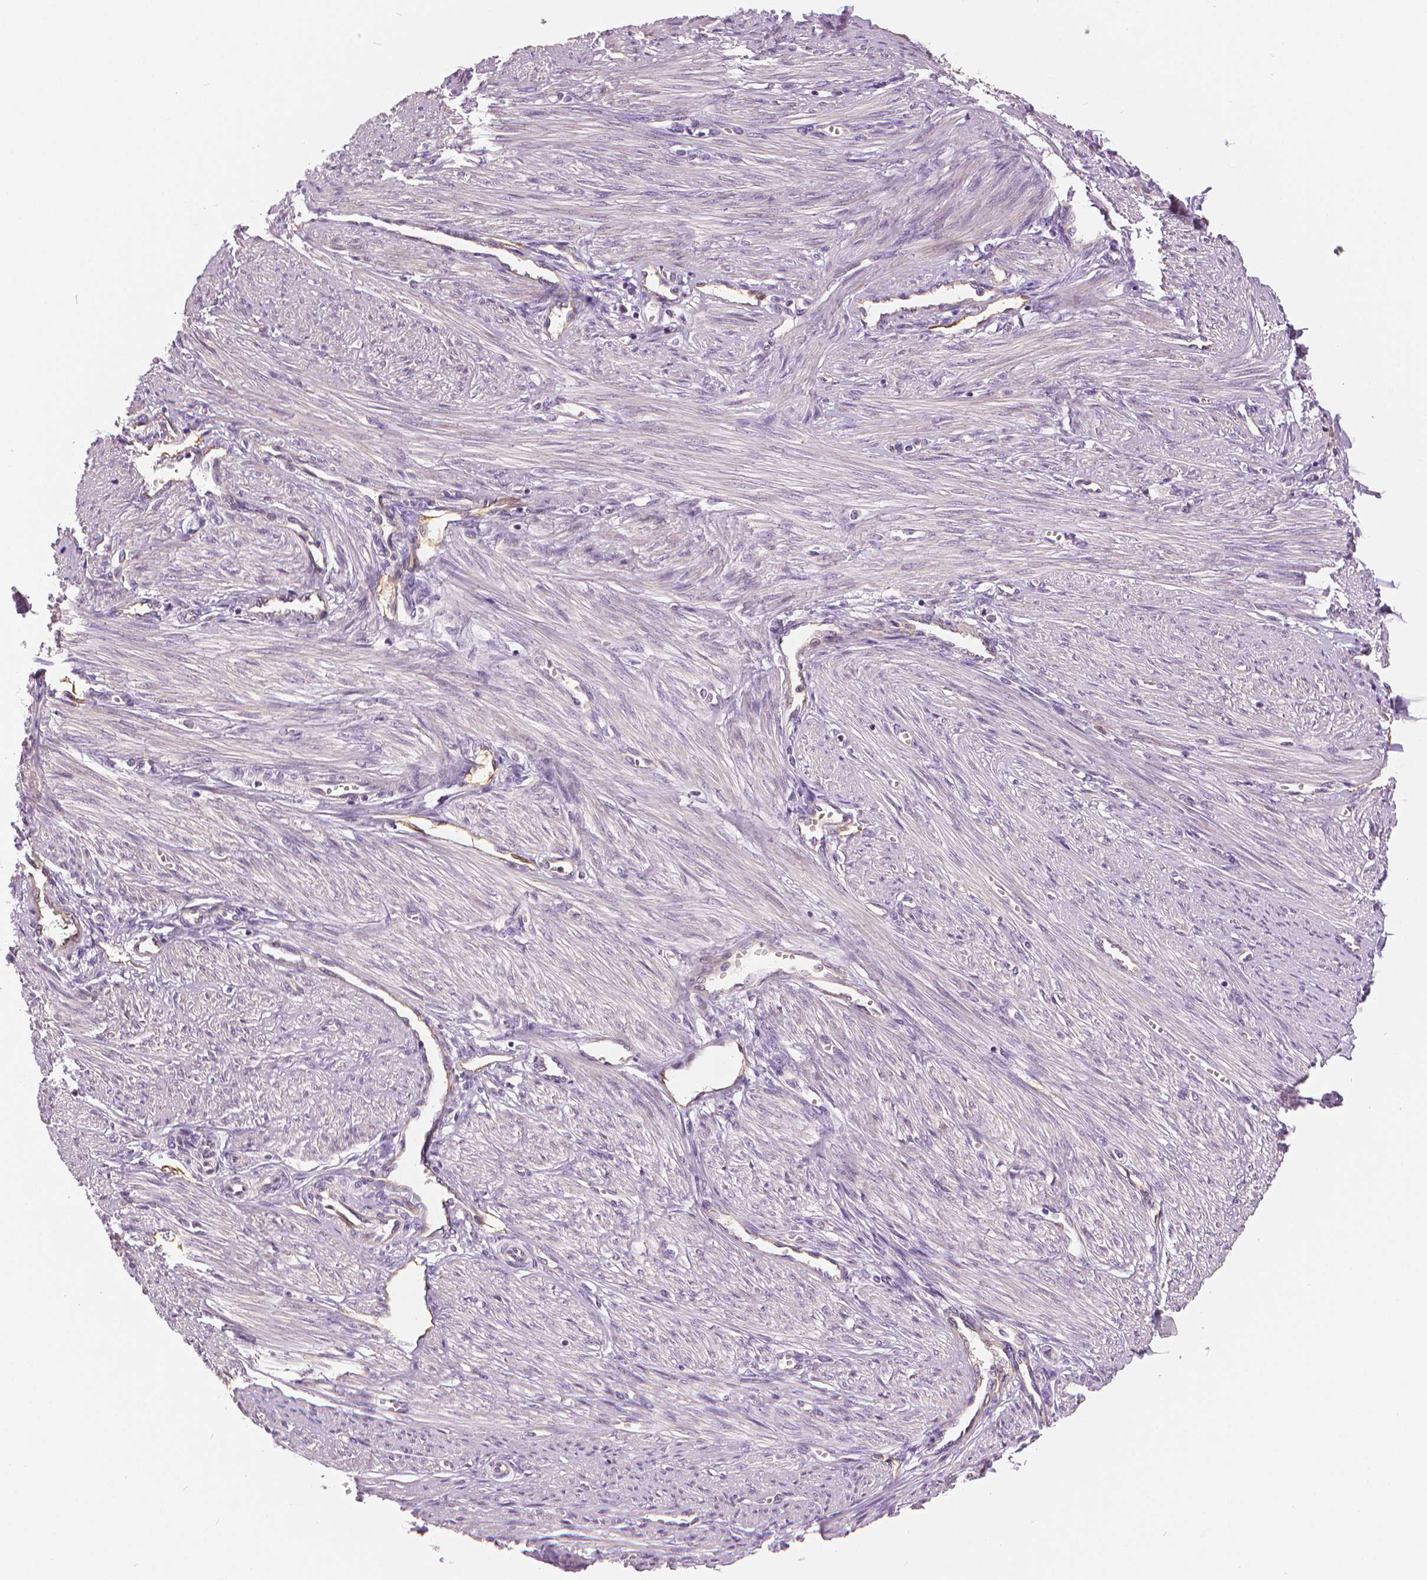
{"staining": {"intensity": "weak", "quantity": "25%-75%", "location": "cytoplasmic/membranous"}, "tissue": "endometrium", "cell_type": "Cells in endometrial stroma", "image_type": "normal", "snomed": [{"axis": "morphology", "description": "Normal tissue, NOS"}, {"axis": "topography", "description": "Endometrium"}], "caption": "Protein expression analysis of normal human endometrium reveals weak cytoplasmic/membranous positivity in approximately 25%-75% of cells in endometrial stroma.", "gene": "MKI67", "patient": {"sex": "female", "age": 24}}